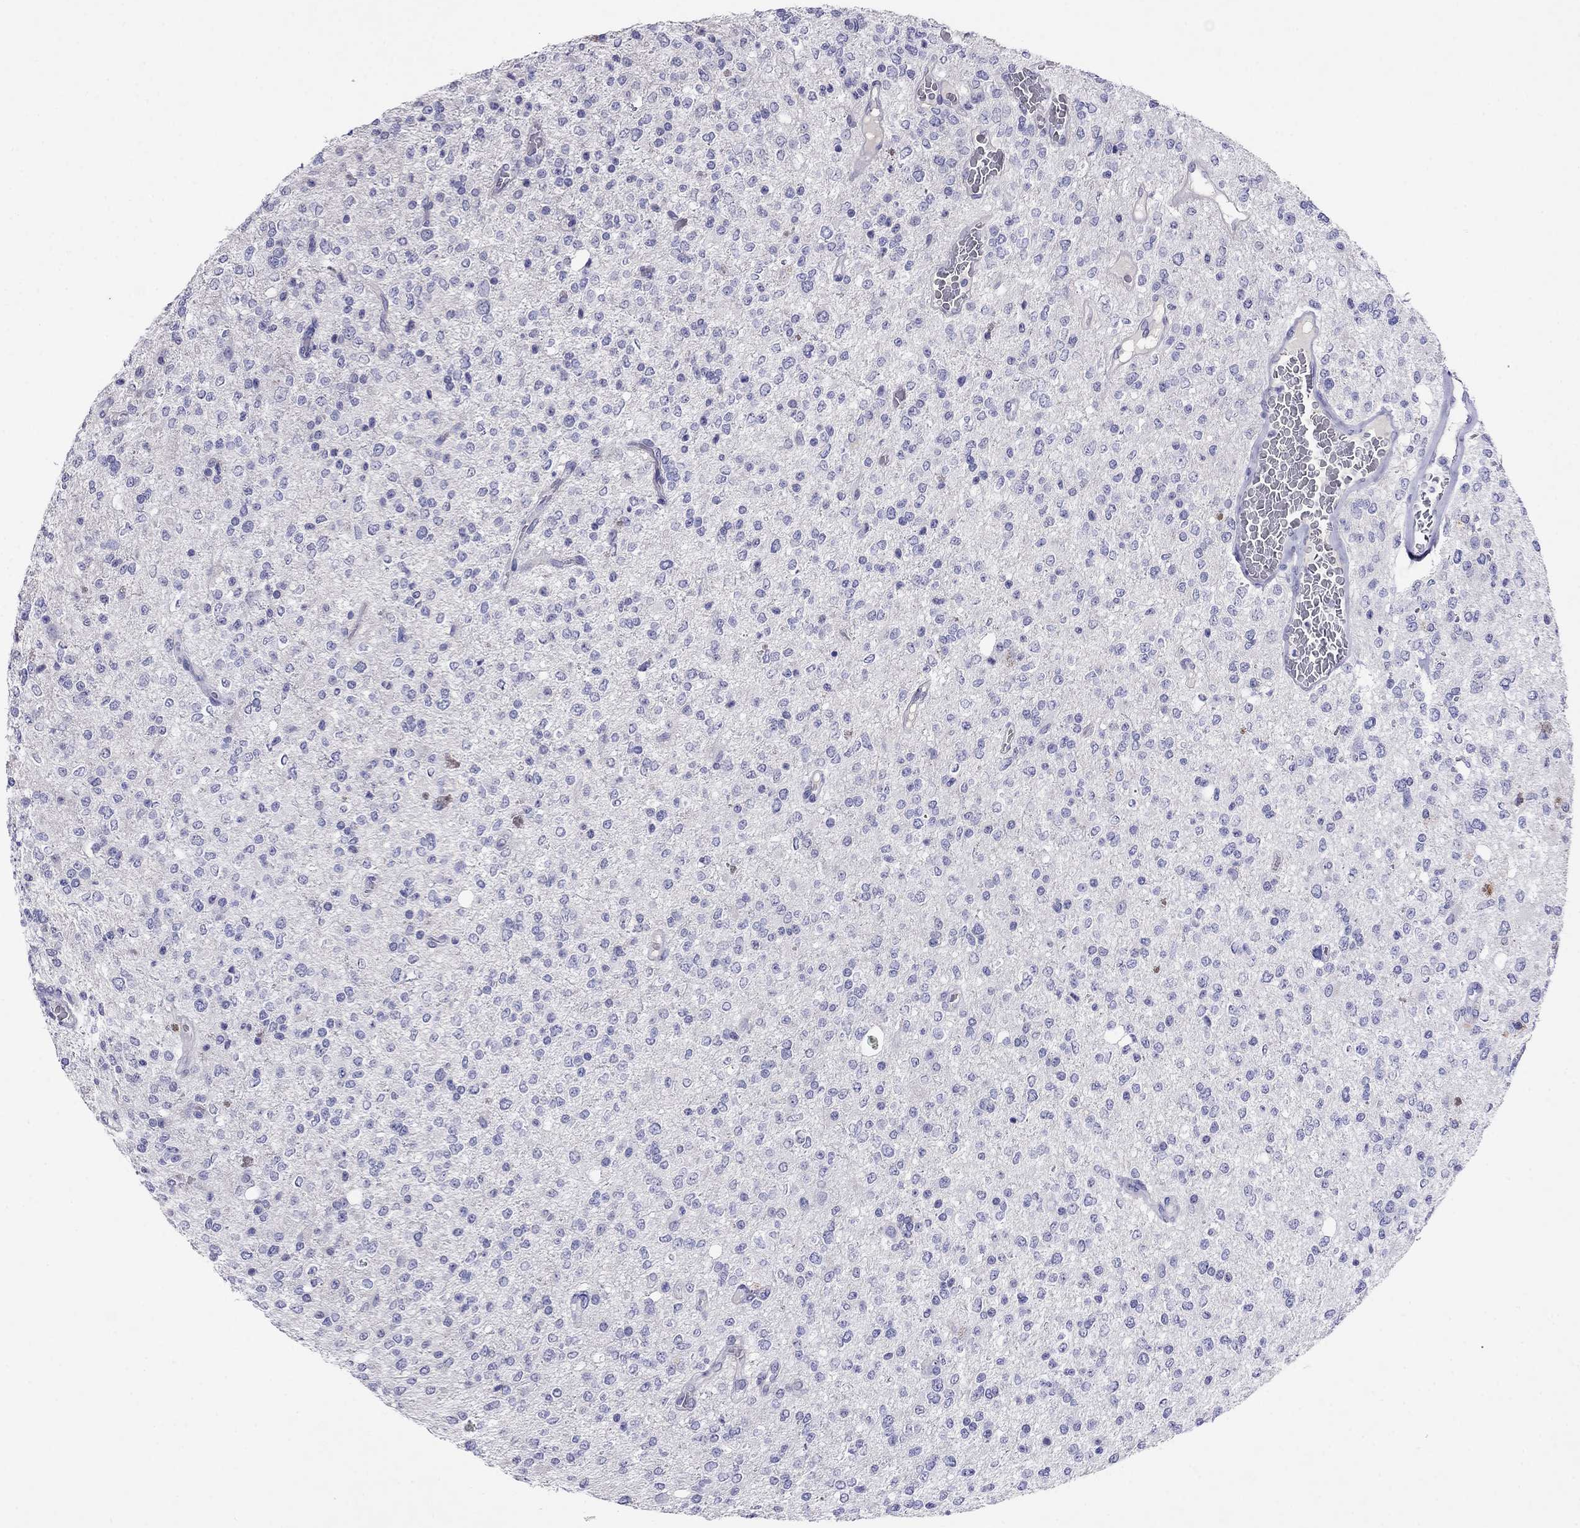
{"staining": {"intensity": "negative", "quantity": "none", "location": "none"}, "tissue": "glioma", "cell_type": "Tumor cells", "image_type": "cancer", "snomed": [{"axis": "morphology", "description": "Glioma, malignant, Low grade"}, {"axis": "topography", "description": "Brain"}], "caption": "Glioma was stained to show a protein in brown. There is no significant expression in tumor cells.", "gene": "CAPNS2", "patient": {"sex": "male", "age": 67}}